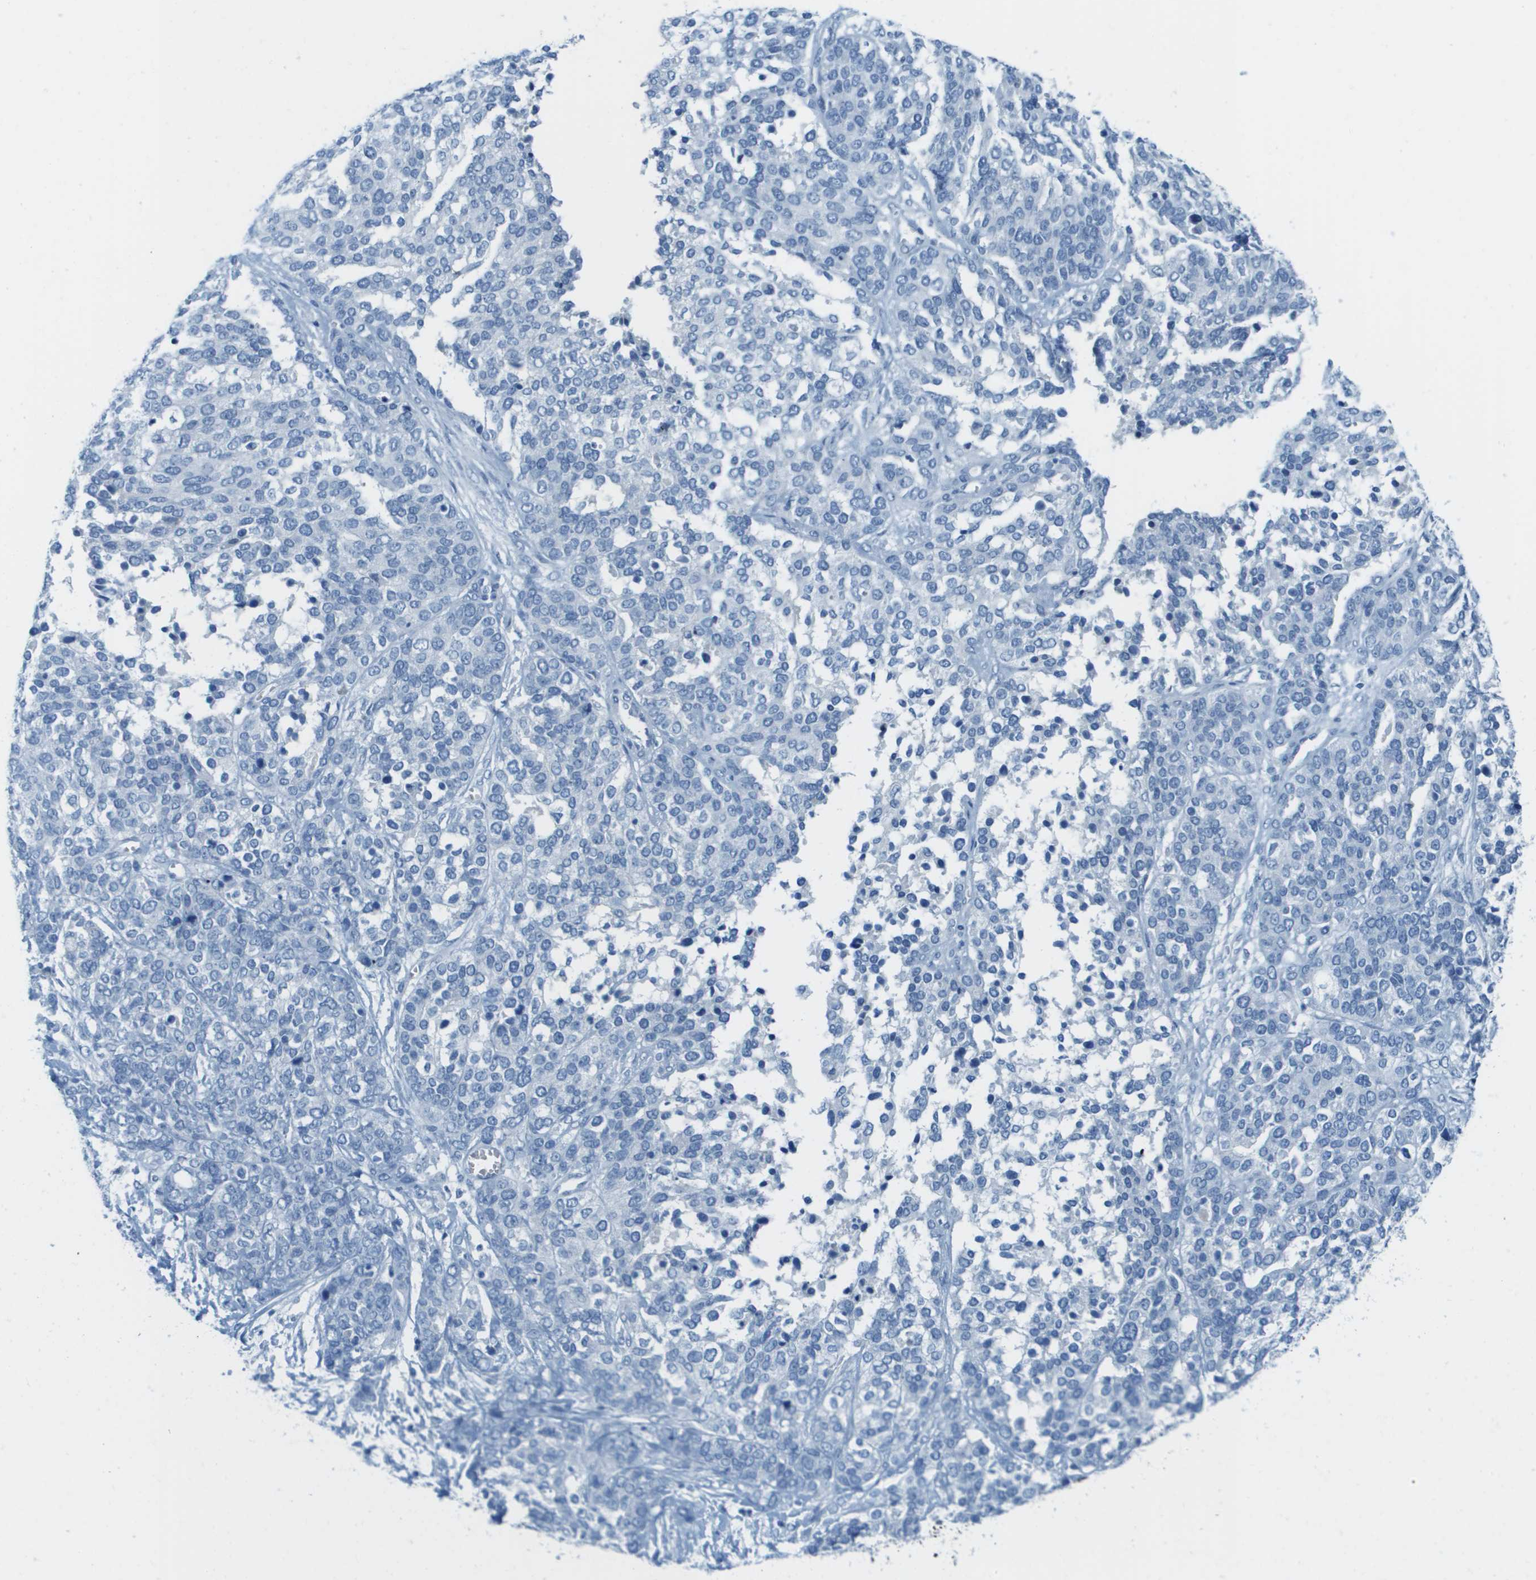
{"staining": {"intensity": "negative", "quantity": "none", "location": "none"}, "tissue": "ovarian cancer", "cell_type": "Tumor cells", "image_type": "cancer", "snomed": [{"axis": "morphology", "description": "Cystadenocarcinoma, serous, NOS"}, {"axis": "topography", "description": "Ovary"}], "caption": "Protein analysis of ovarian cancer (serous cystadenocarcinoma) exhibits no significant expression in tumor cells.", "gene": "CDHR2", "patient": {"sex": "female", "age": 44}}